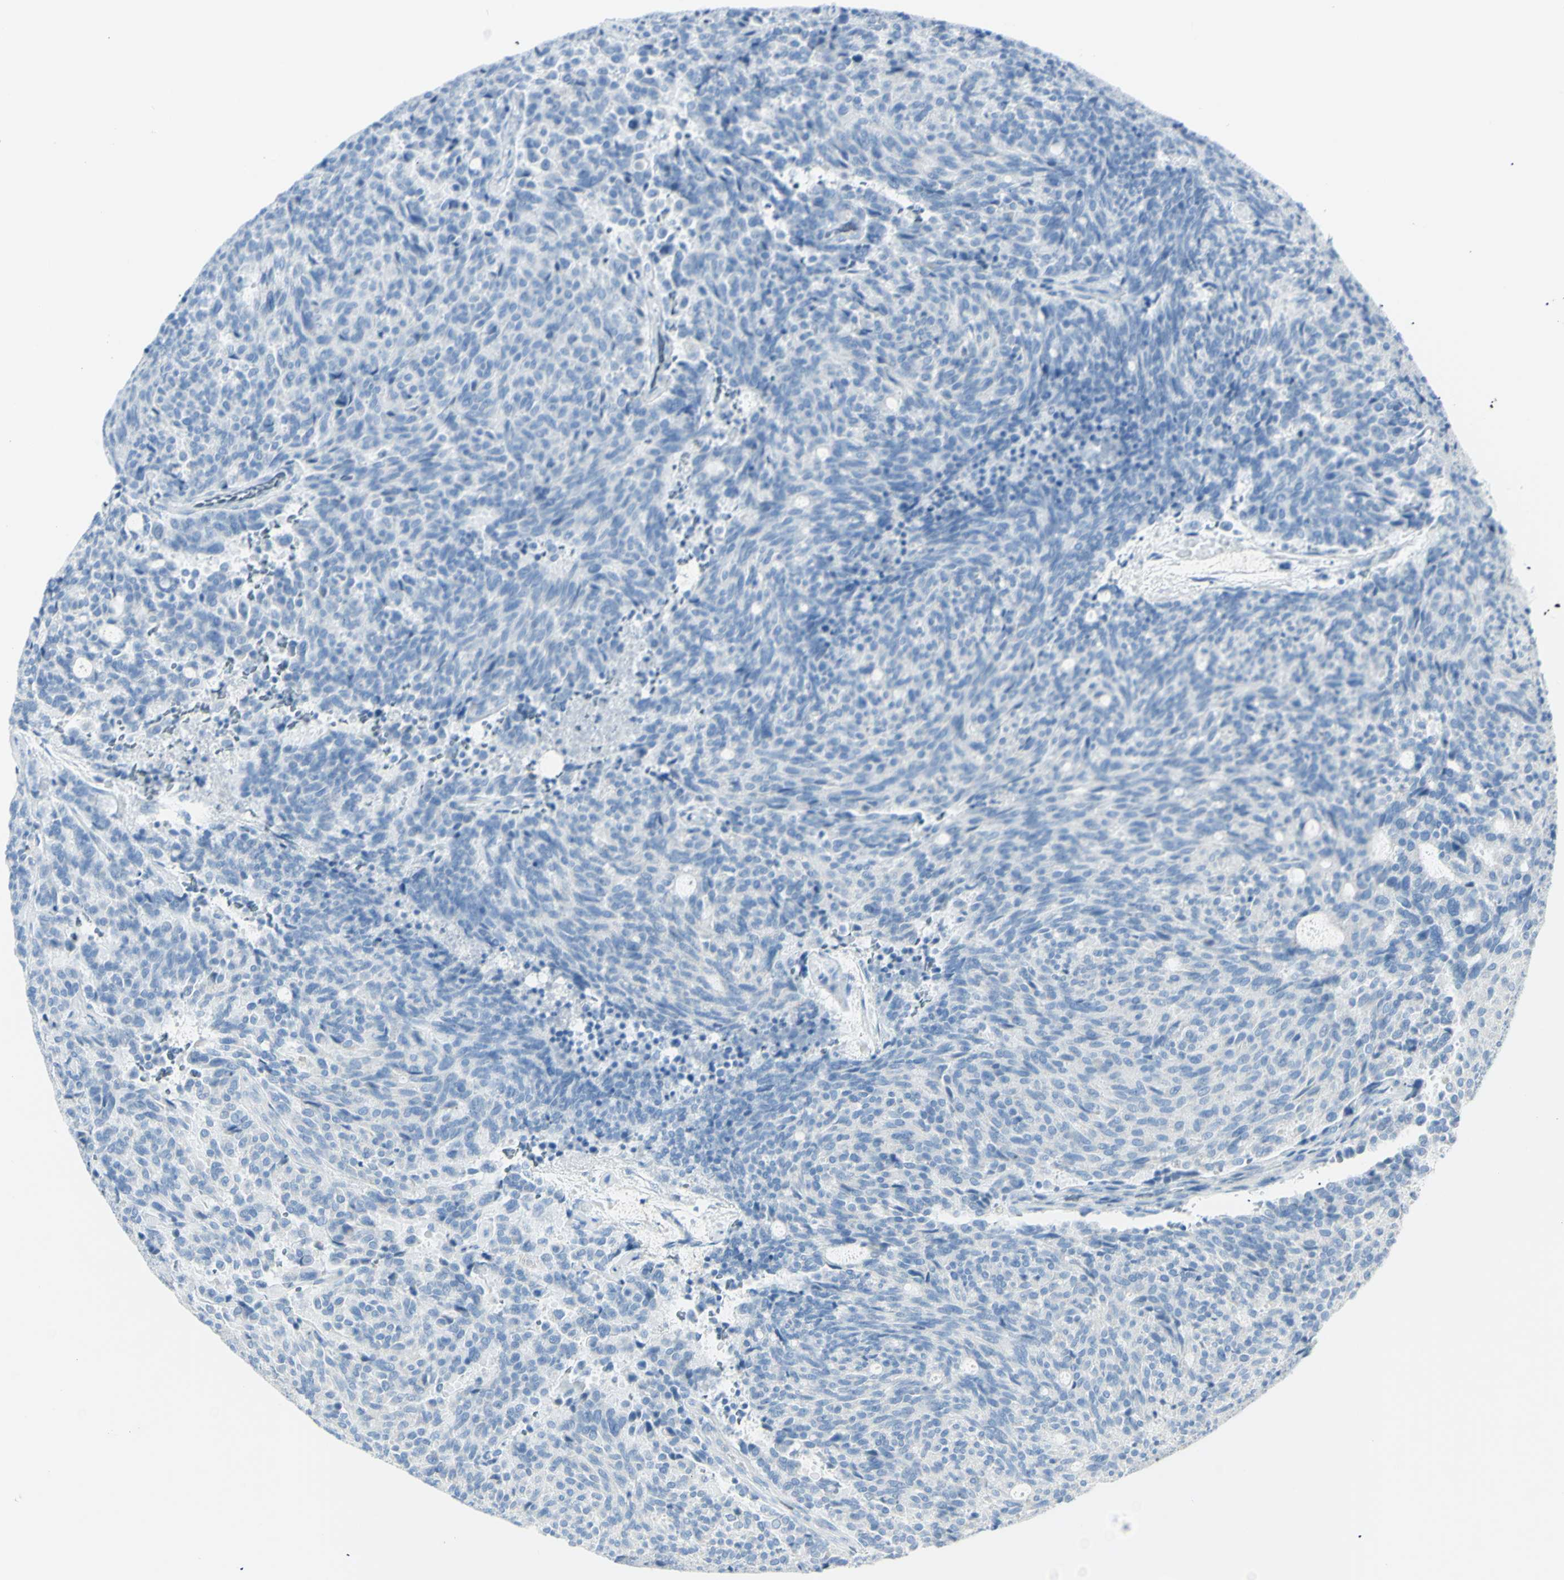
{"staining": {"intensity": "negative", "quantity": "none", "location": "none"}, "tissue": "carcinoid", "cell_type": "Tumor cells", "image_type": "cancer", "snomed": [{"axis": "morphology", "description": "Carcinoid, malignant, NOS"}, {"axis": "topography", "description": "Pancreas"}], "caption": "IHC of human malignant carcinoid shows no positivity in tumor cells.", "gene": "LETM1", "patient": {"sex": "female", "age": 54}}